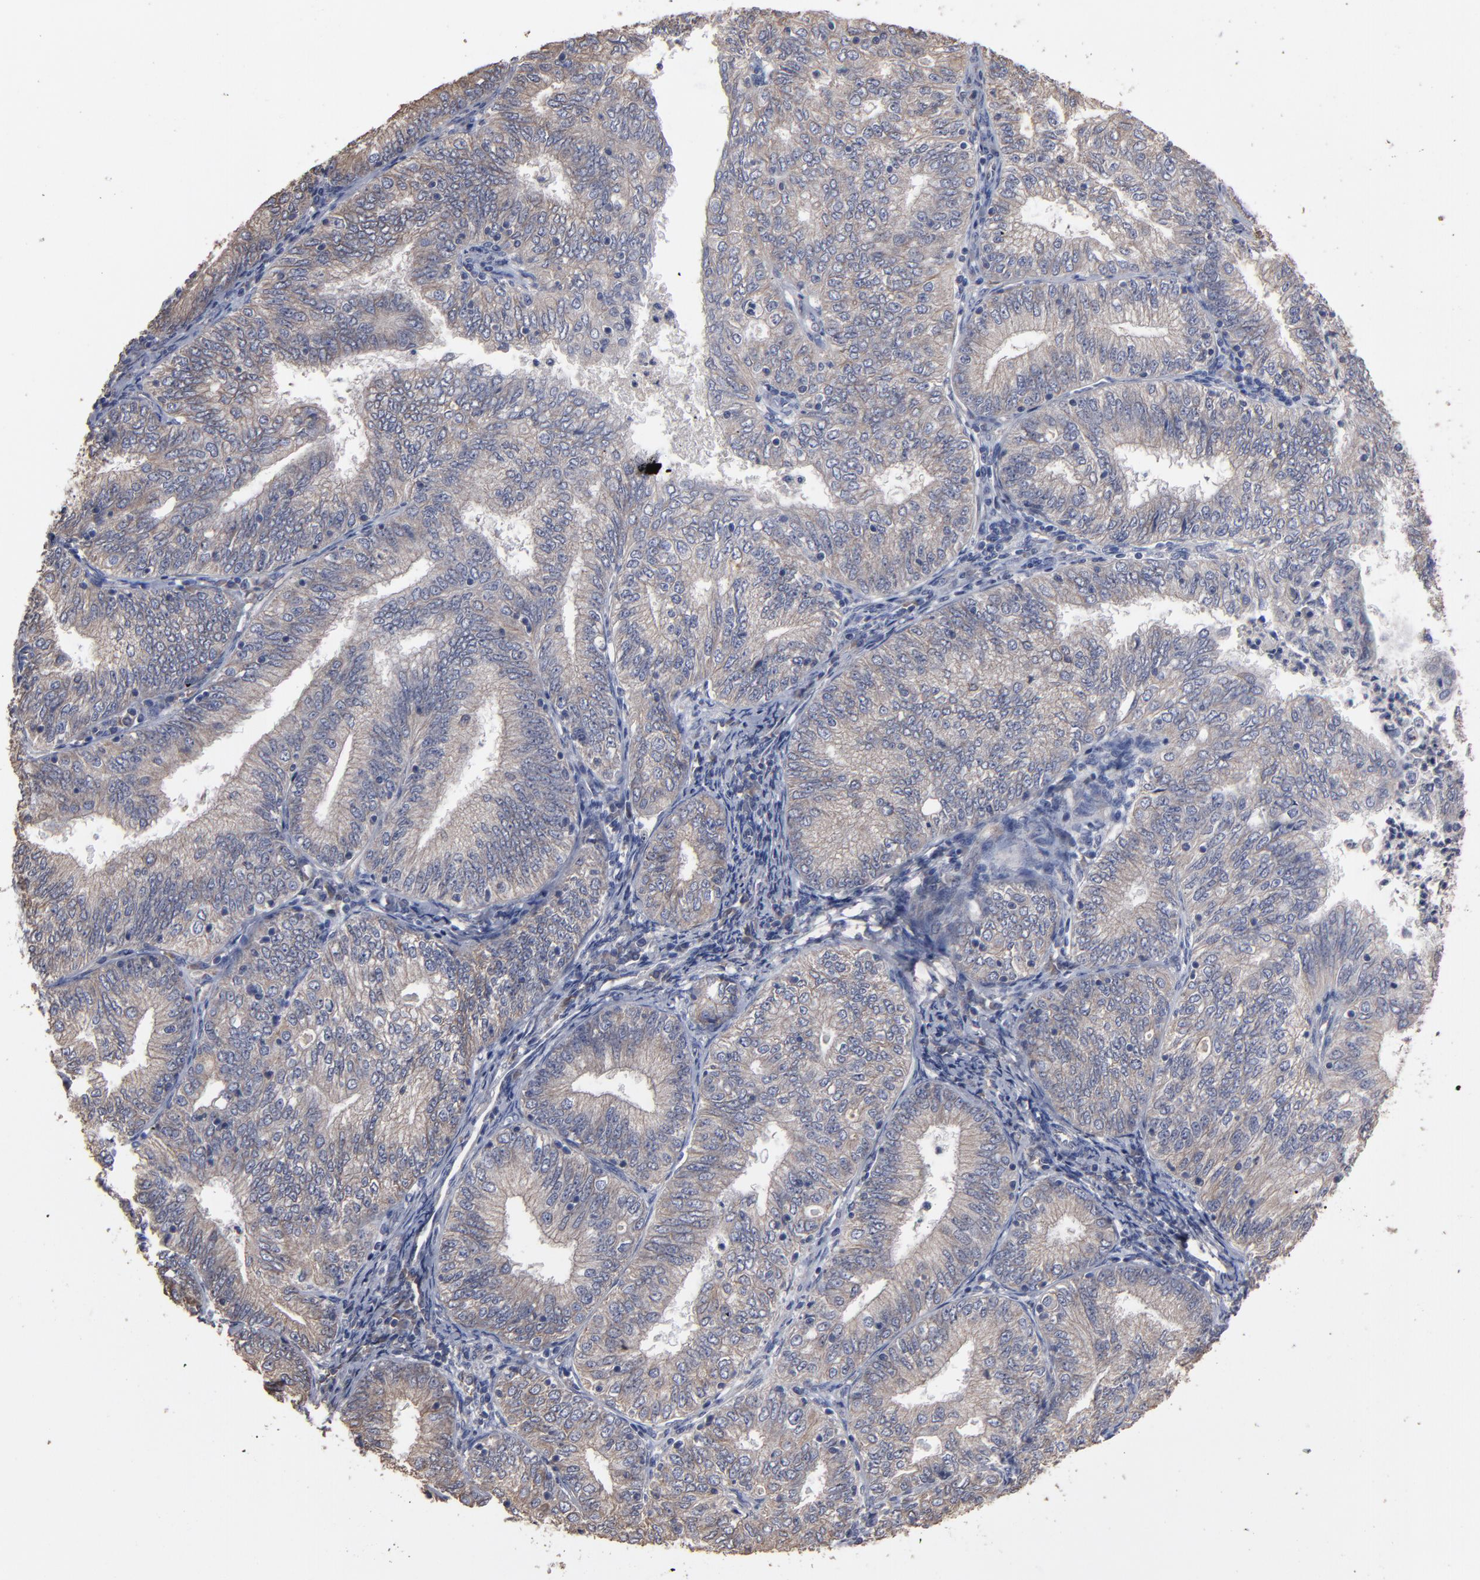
{"staining": {"intensity": "weak", "quantity": ">75%", "location": "cytoplasmic/membranous"}, "tissue": "endometrial cancer", "cell_type": "Tumor cells", "image_type": "cancer", "snomed": [{"axis": "morphology", "description": "Adenocarcinoma, NOS"}, {"axis": "topography", "description": "Endometrium"}], "caption": "This image displays endometrial adenocarcinoma stained with immunohistochemistry (IHC) to label a protein in brown. The cytoplasmic/membranous of tumor cells show weak positivity for the protein. Nuclei are counter-stained blue.", "gene": "DMD", "patient": {"sex": "female", "age": 69}}